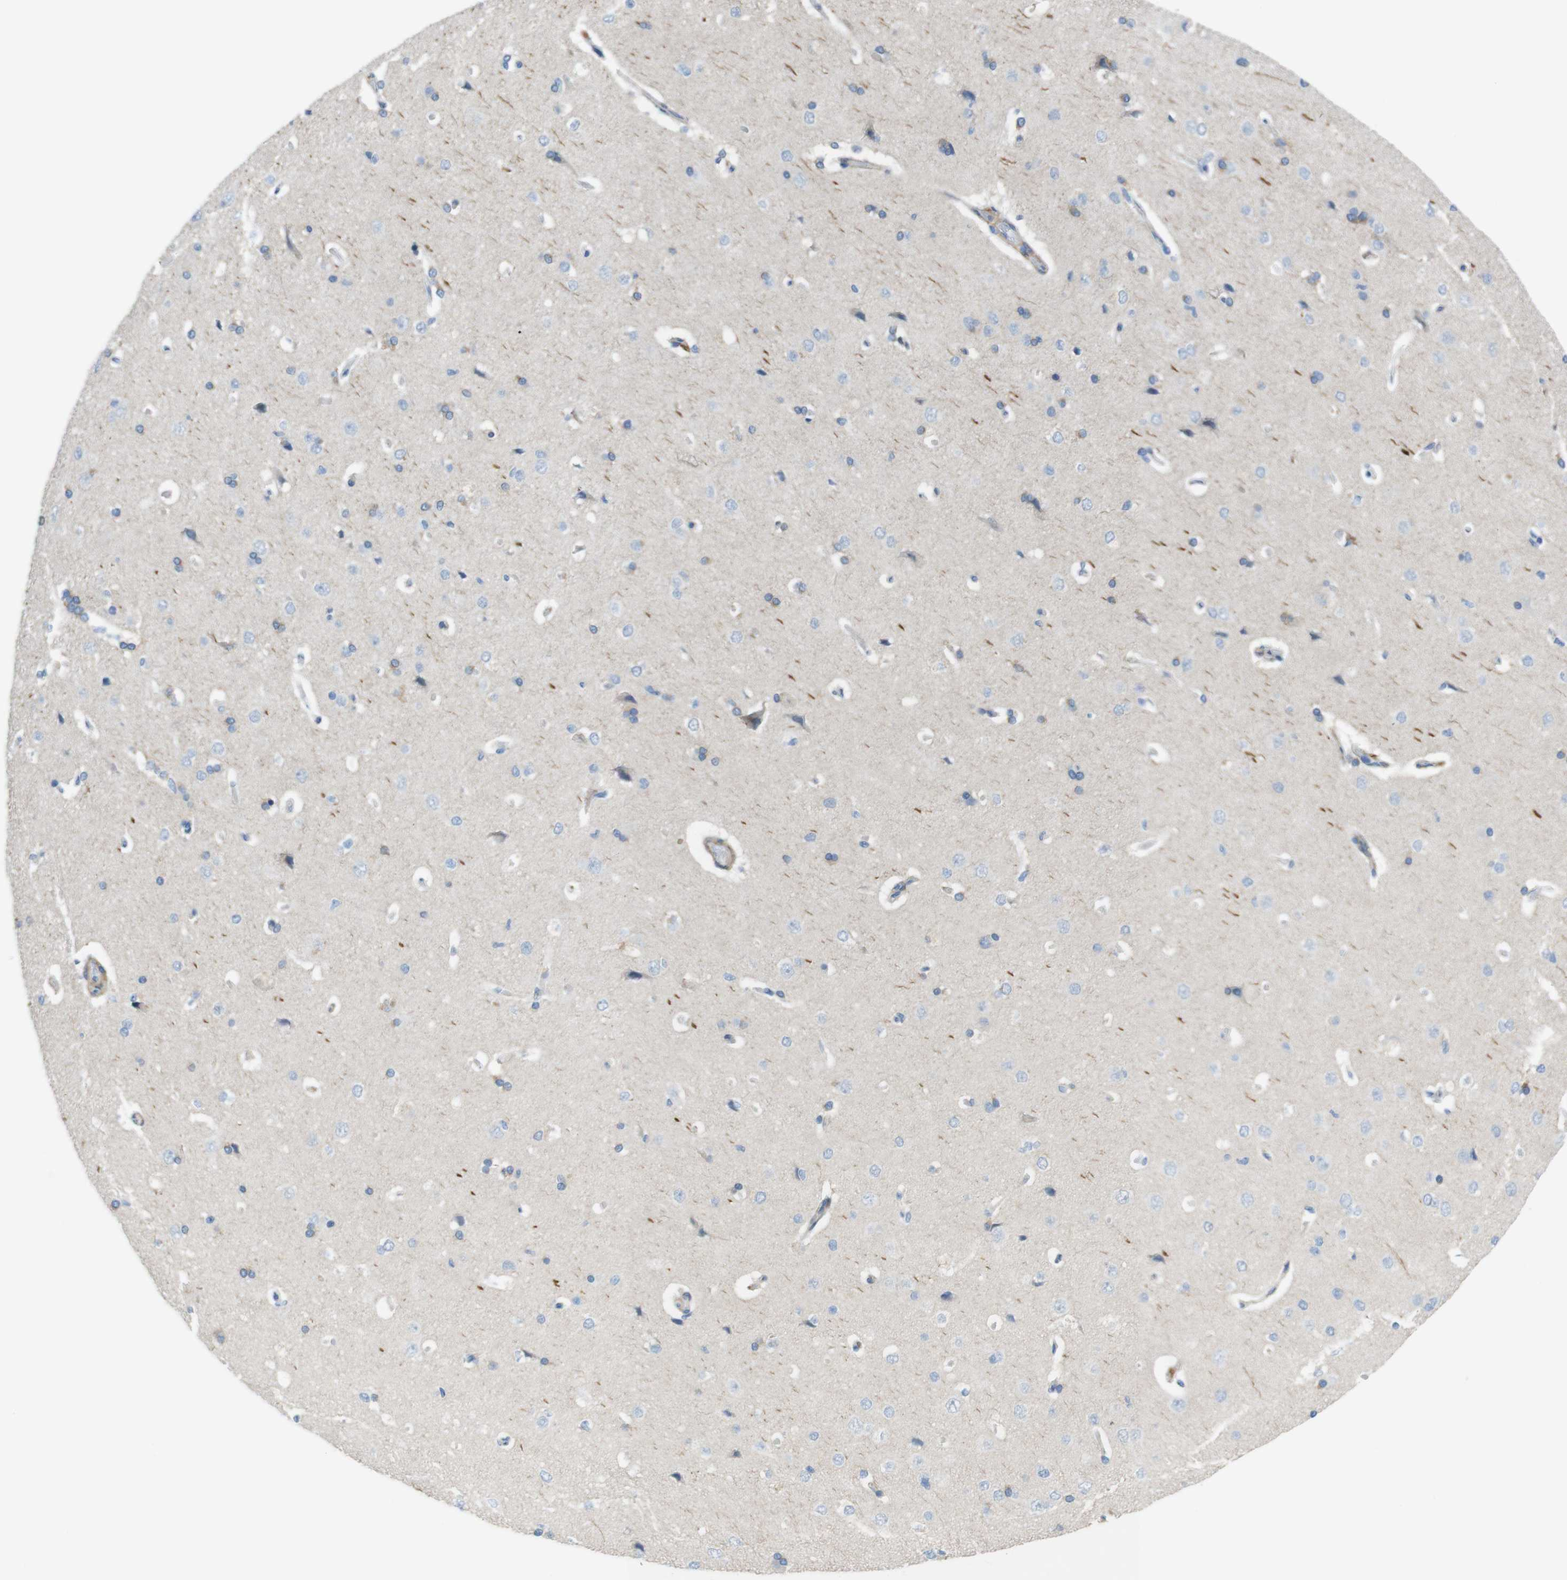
{"staining": {"intensity": "negative", "quantity": "none", "location": "none"}, "tissue": "cerebral cortex", "cell_type": "Endothelial cells", "image_type": "normal", "snomed": [{"axis": "morphology", "description": "Normal tissue, NOS"}, {"axis": "topography", "description": "Cerebral cortex"}], "caption": "Immunohistochemistry of benign cerebral cortex shows no expression in endothelial cells.", "gene": "CLMN", "patient": {"sex": "male", "age": 62}}